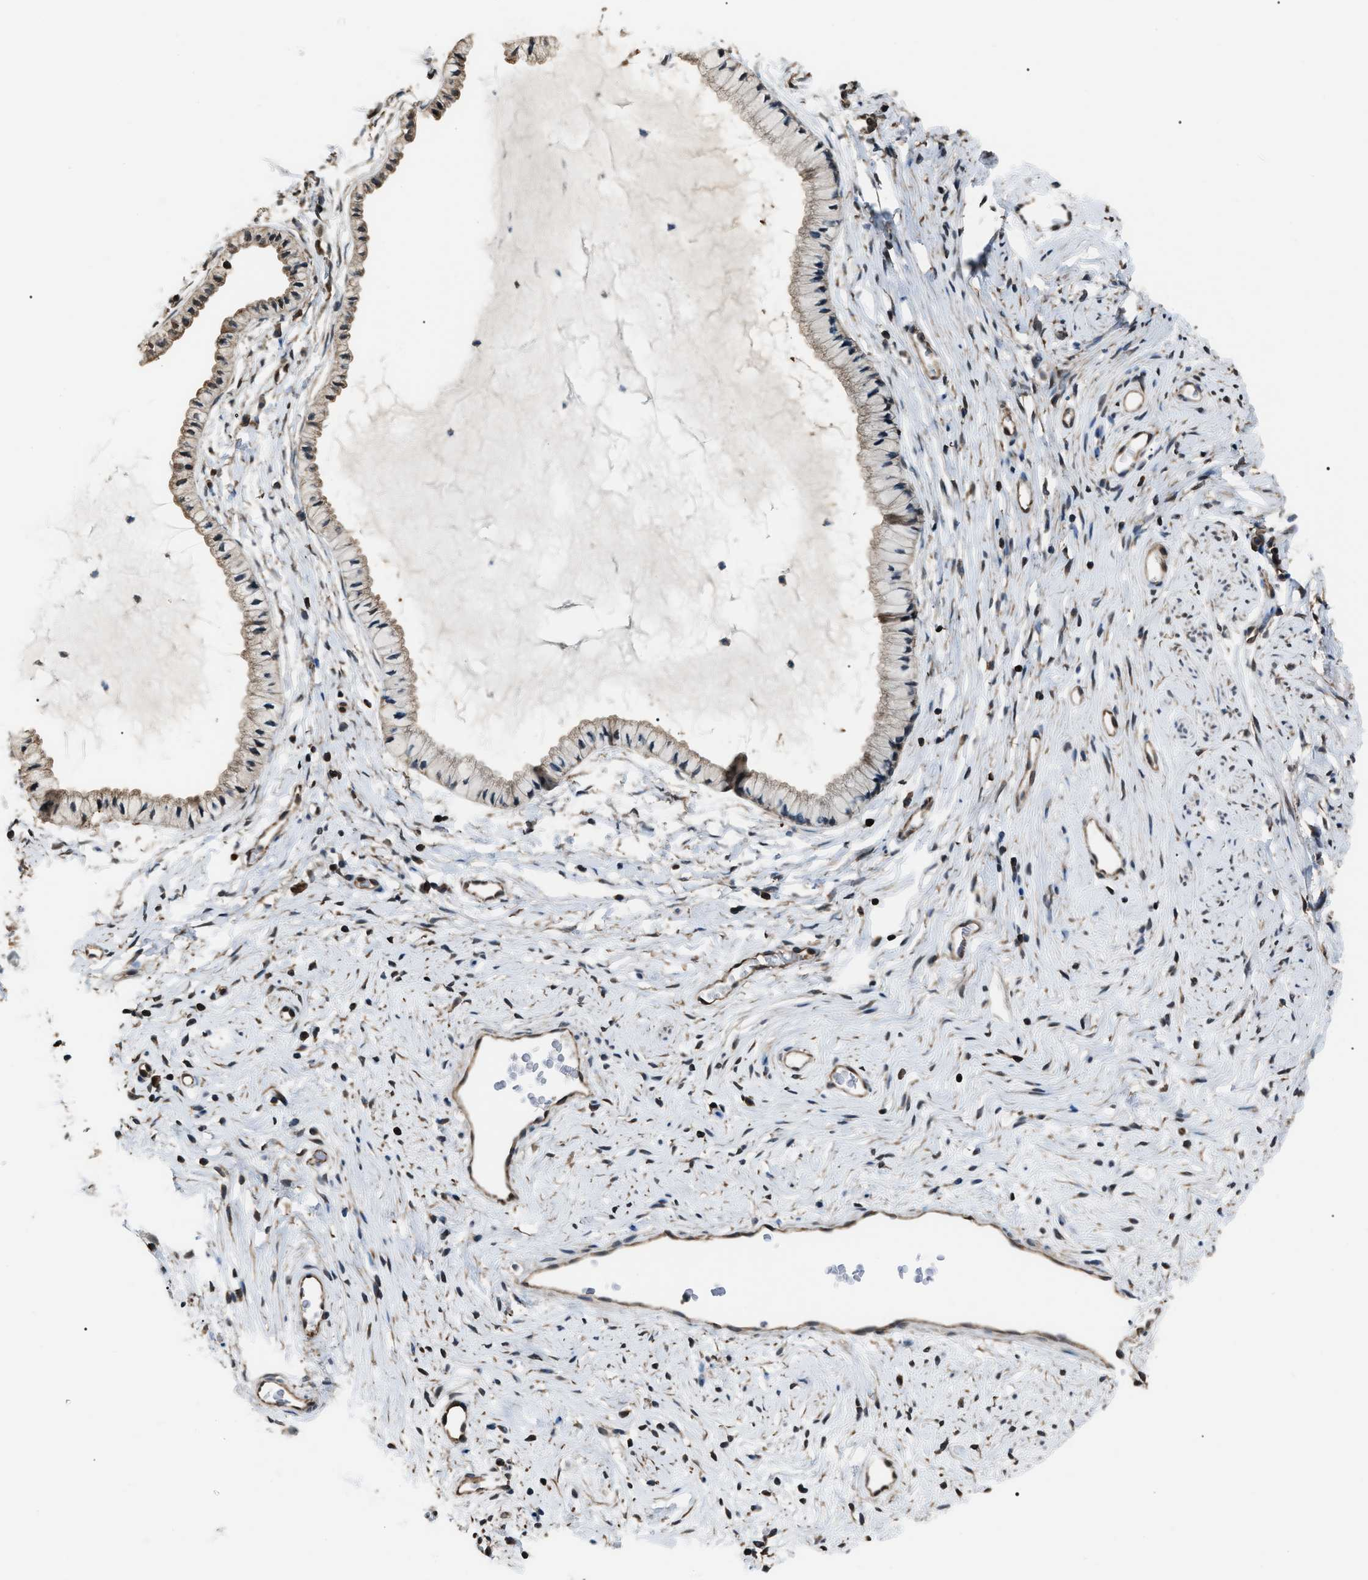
{"staining": {"intensity": "weak", "quantity": "<25%", "location": "cytoplasmic/membranous"}, "tissue": "cervix", "cell_type": "Glandular cells", "image_type": "normal", "snomed": [{"axis": "morphology", "description": "Normal tissue, NOS"}, {"axis": "topography", "description": "Cervix"}], "caption": "The immunohistochemistry image has no significant positivity in glandular cells of cervix. (DAB (3,3'-diaminobenzidine) immunohistochemistry, high magnification).", "gene": "PDCD5", "patient": {"sex": "female", "age": 77}}